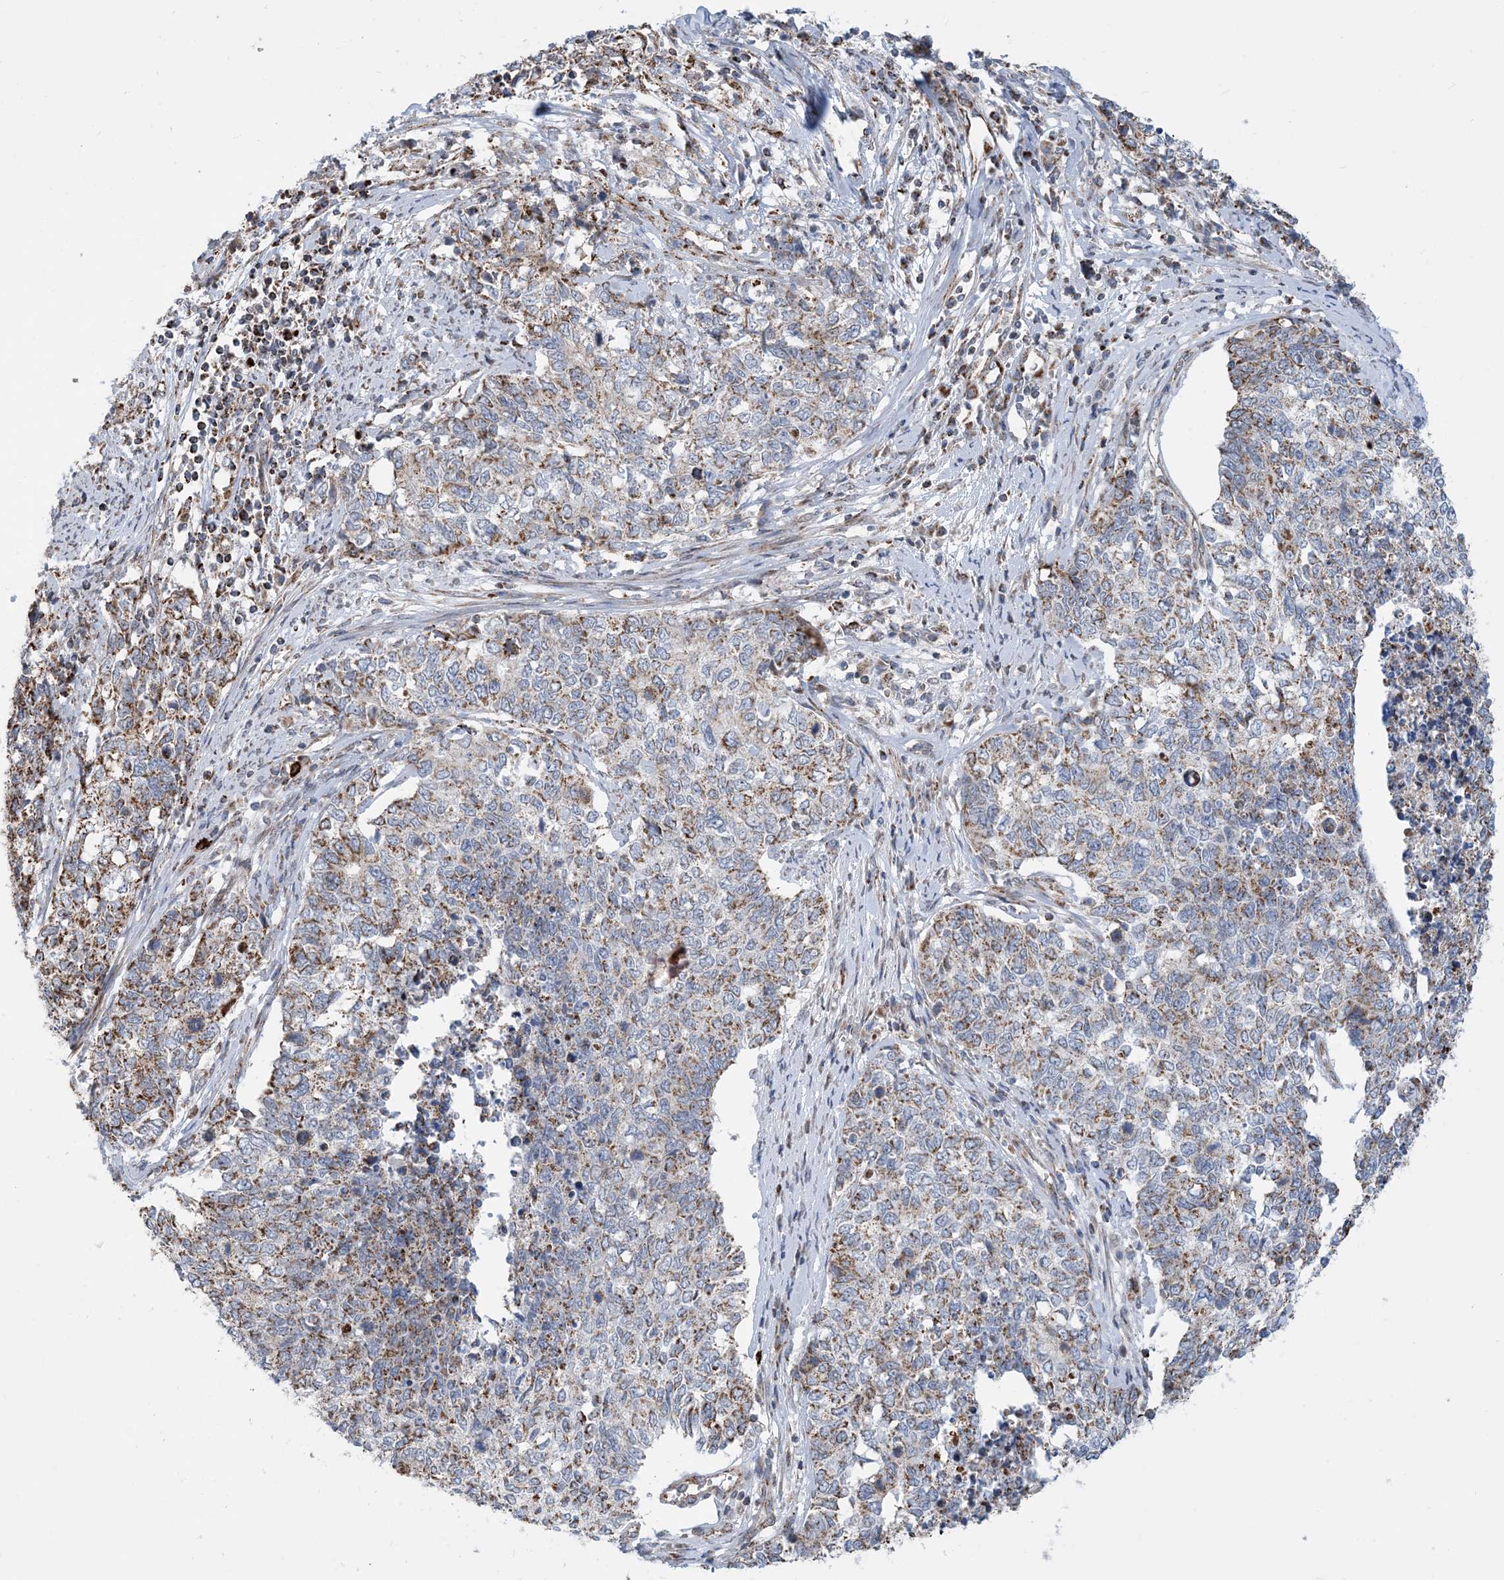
{"staining": {"intensity": "moderate", "quantity": "25%-75%", "location": "cytoplasmic/membranous"}, "tissue": "cervical cancer", "cell_type": "Tumor cells", "image_type": "cancer", "snomed": [{"axis": "morphology", "description": "Squamous cell carcinoma, NOS"}, {"axis": "topography", "description": "Cervix"}], "caption": "Moderate cytoplasmic/membranous positivity for a protein is identified in approximately 25%-75% of tumor cells of cervical squamous cell carcinoma using IHC.", "gene": "PCDHGA1", "patient": {"sex": "female", "age": 63}}